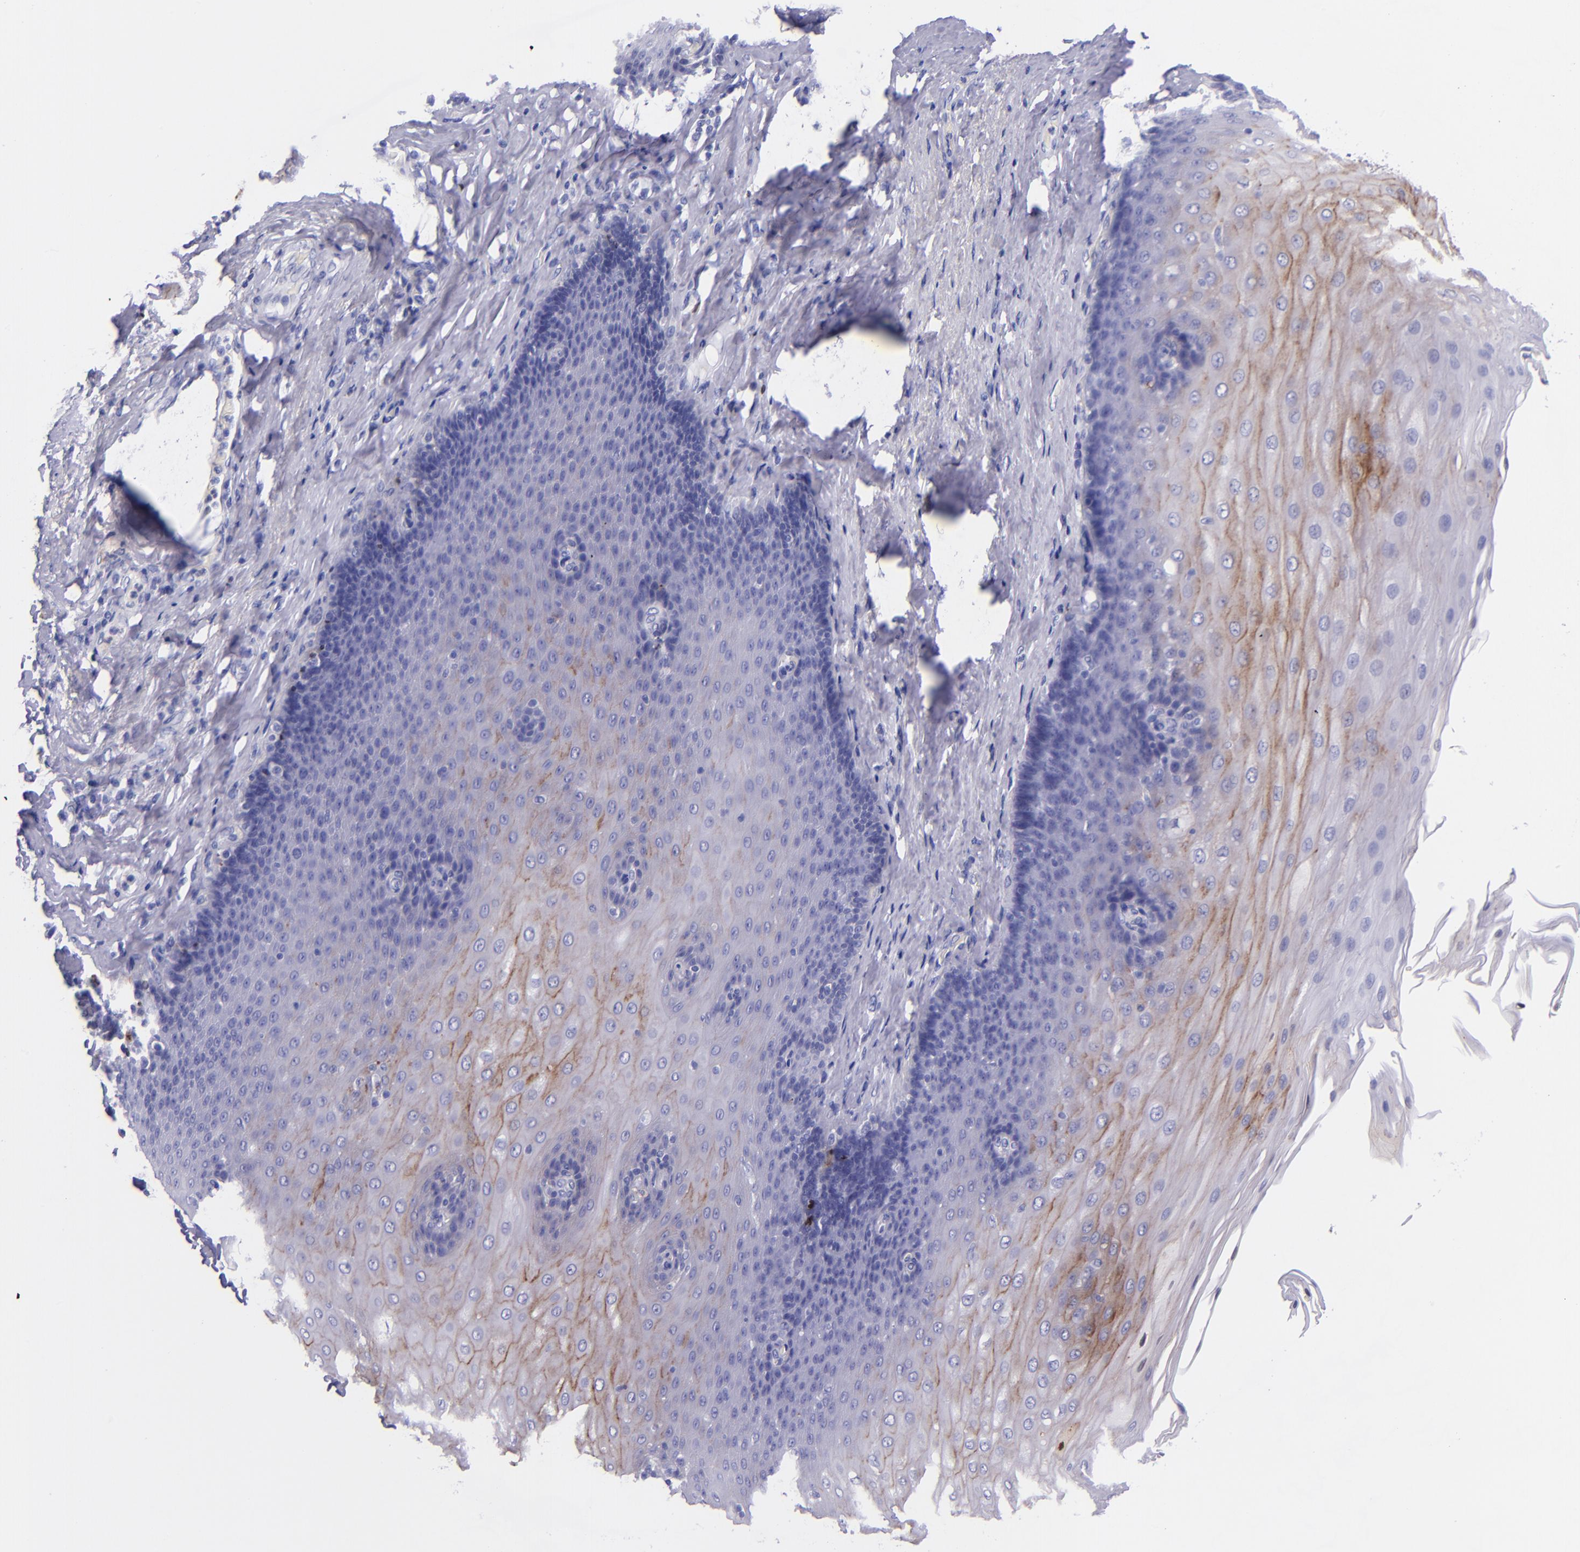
{"staining": {"intensity": "weak", "quantity": "25%-75%", "location": "cytoplasmic/membranous"}, "tissue": "esophagus", "cell_type": "Squamous epithelial cells", "image_type": "normal", "snomed": [{"axis": "morphology", "description": "Normal tissue, NOS"}, {"axis": "topography", "description": "Esophagus"}], "caption": "Immunohistochemical staining of unremarkable esophagus reveals weak cytoplasmic/membranous protein positivity in about 25%-75% of squamous epithelial cells. Nuclei are stained in blue.", "gene": "SLPI", "patient": {"sex": "male", "age": 62}}